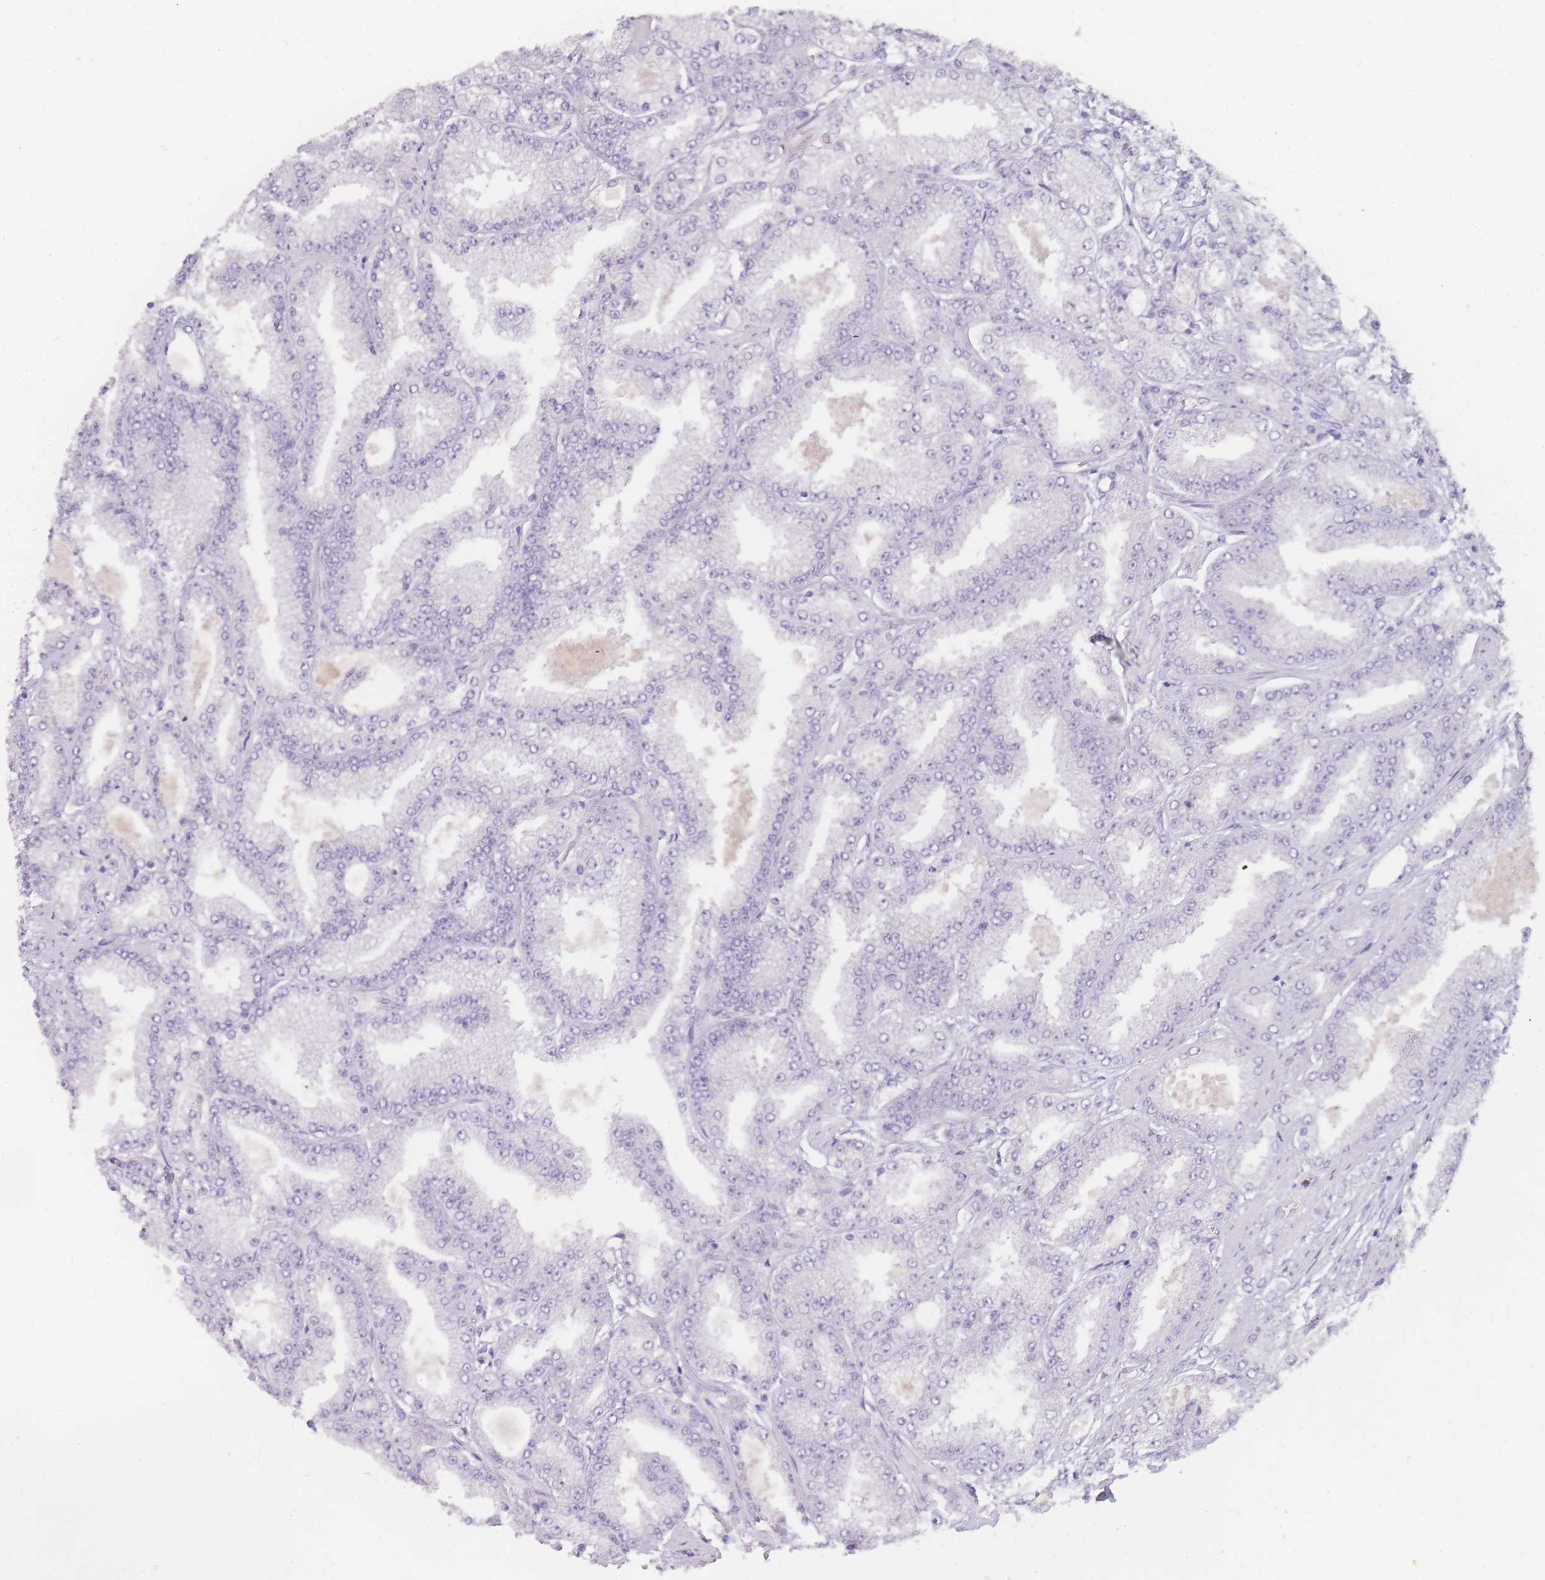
{"staining": {"intensity": "negative", "quantity": "none", "location": "none"}, "tissue": "prostate cancer", "cell_type": "Tumor cells", "image_type": "cancer", "snomed": [{"axis": "morphology", "description": "Adenocarcinoma, High grade"}, {"axis": "topography", "description": "Prostate"}], "caption": "This histopathology image is of prostate cancer stained with immunohistochemistry to label a protein in brown with the nuclei are counter-stained blue. There is no expression in tumor cells. (Immunohistochemistry (ihc), brightfield microscopy, high magnification).", "gene": "INS", "patient": {"sex": "male", "age": 68}}